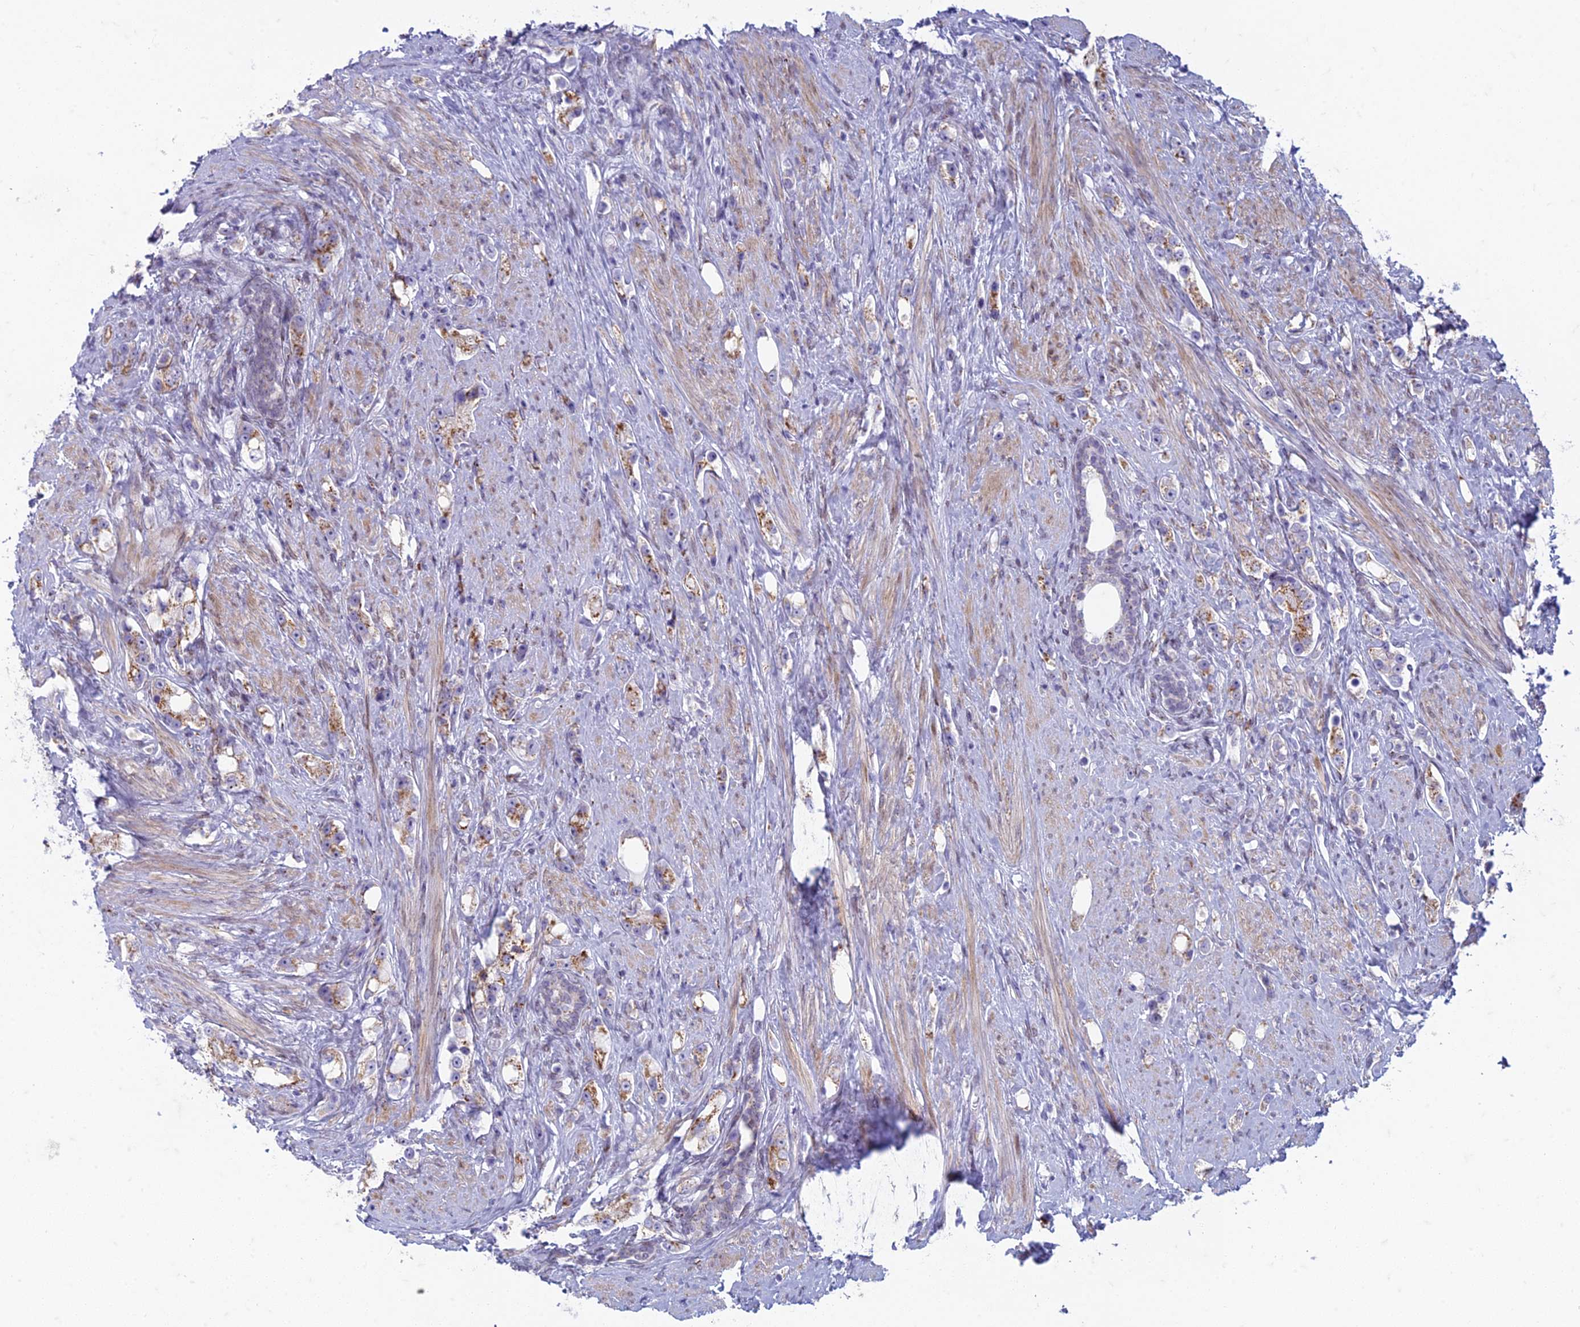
{"staining": {"intensity": "moderate", "quantity": ">75%", "location": "cytoplasmic/membranous"}, "tissue": "prostate cancer", "cell_type": "Tumor cells", "image_type": "cancer", "snomed": [{"axis": "morphology", "description": "Adenocarcinoma, High grade"}, {"axis": "topography", "description": "Prostate"}], "caption": "Prostate high-grade adenocarcinoma tissue demonstrates moderate cytoplasmic/membranous positivity in approximately >75% of tumor cells", "gene": "FAM3C", "patient": {"sex": "male", "age": 63}}